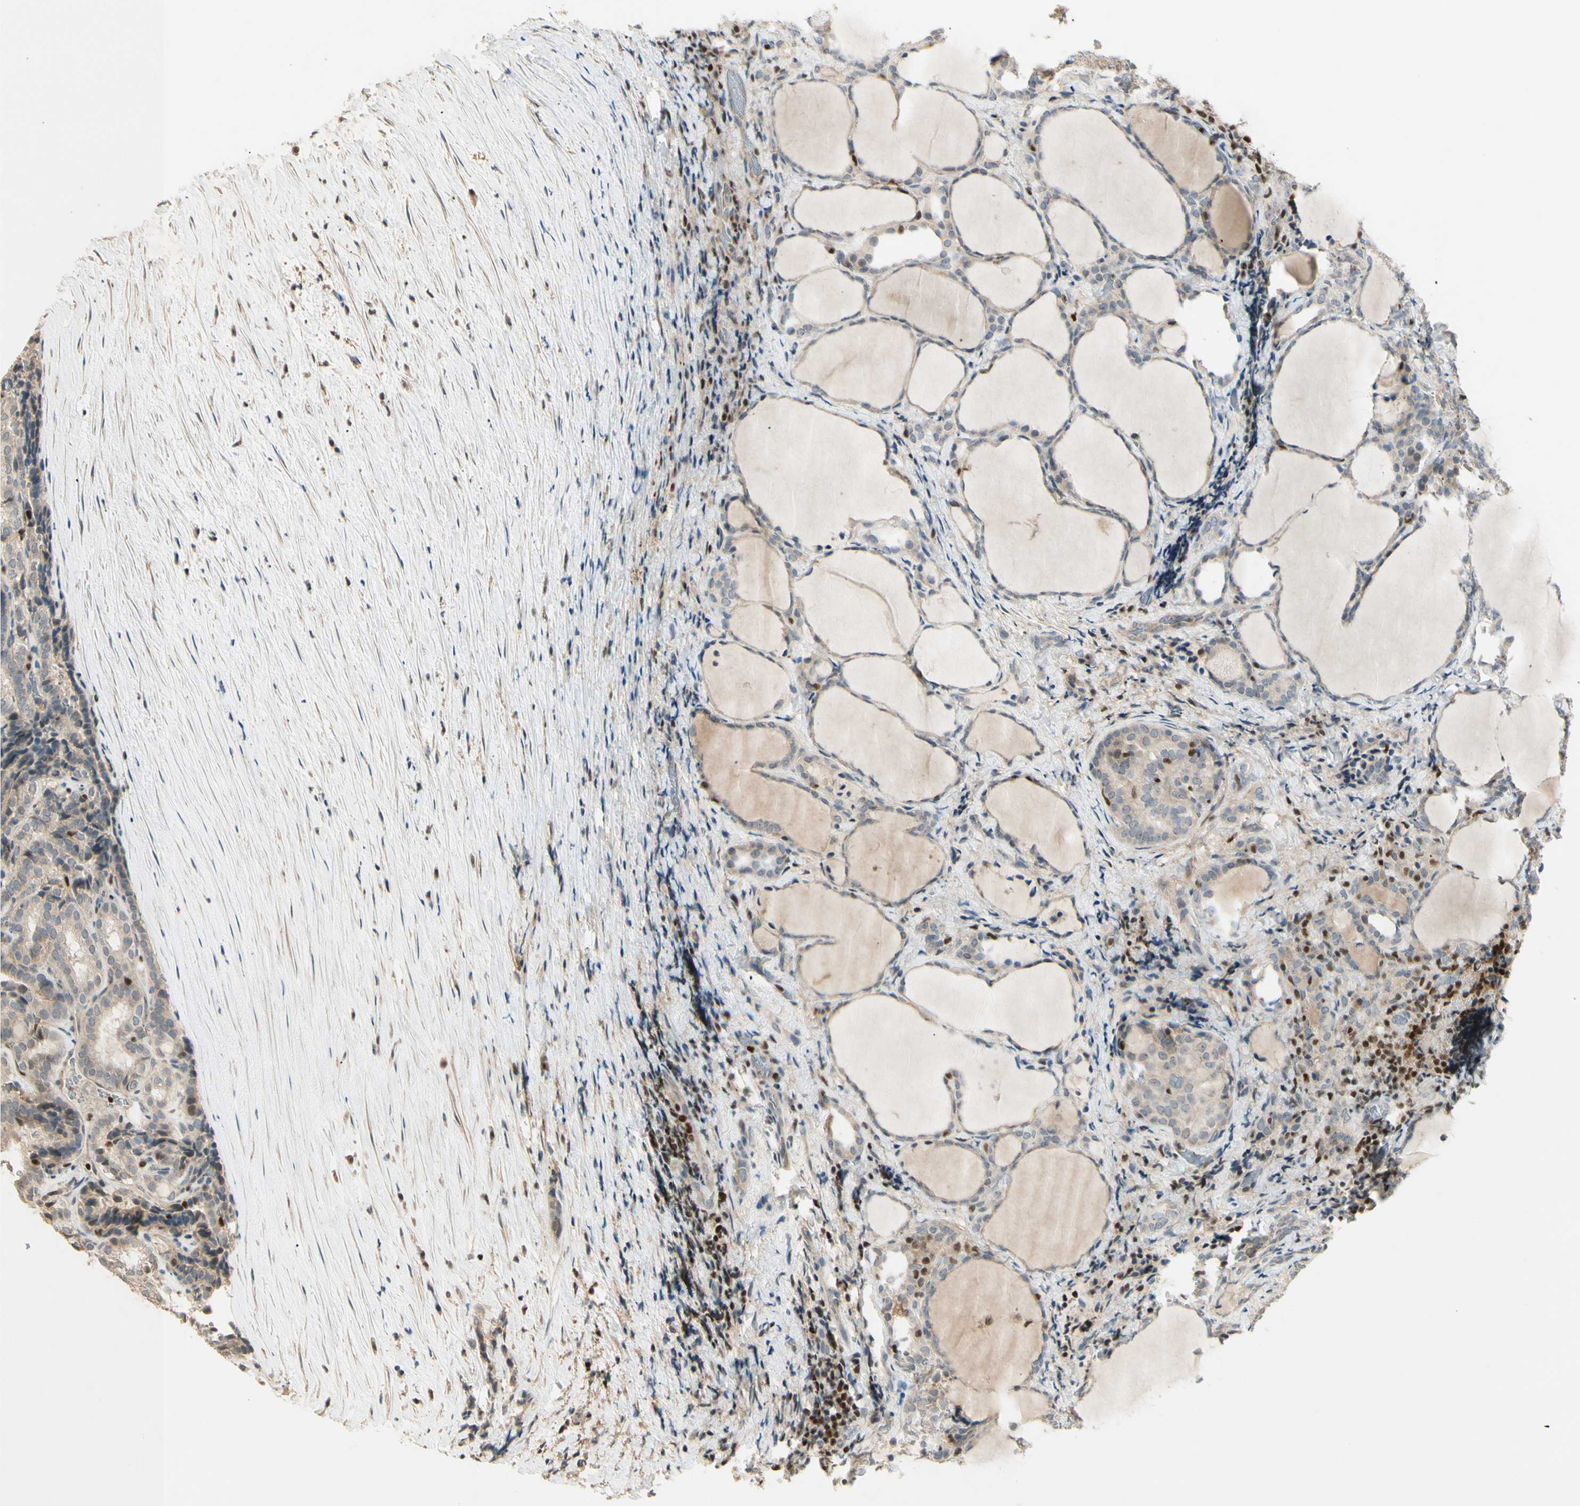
{"staining": {"intensity": "weak", "quantity": ">75%", "location": "cytoplasmic/membranous"}, "tissue": "thyroid cancer", "cell_type": "Tumor cells", "image_type": "cancer", "snomed": [{"axis": "morphology", "description": "Normal tissue, NOS"}, {"axis": "morphology", "description": "Papillary adenocarcinoma, NOS"}, {"axis": "topography", "description": "Thyroid gland"}], "caption": "Immunohistochemistry (IHC) (DAB (3,3'-diaminobenzidine)) staining of thyroid cancer (papillary adenocarcinoma) displays weak cytoplasmic/membranous protein positivity in approximately >75% of tumor cells. (DAB IHC with brightfield microscopy, high magnification).", "gene": "NFYA", "patient": {"sex": "female", "age": 30}}